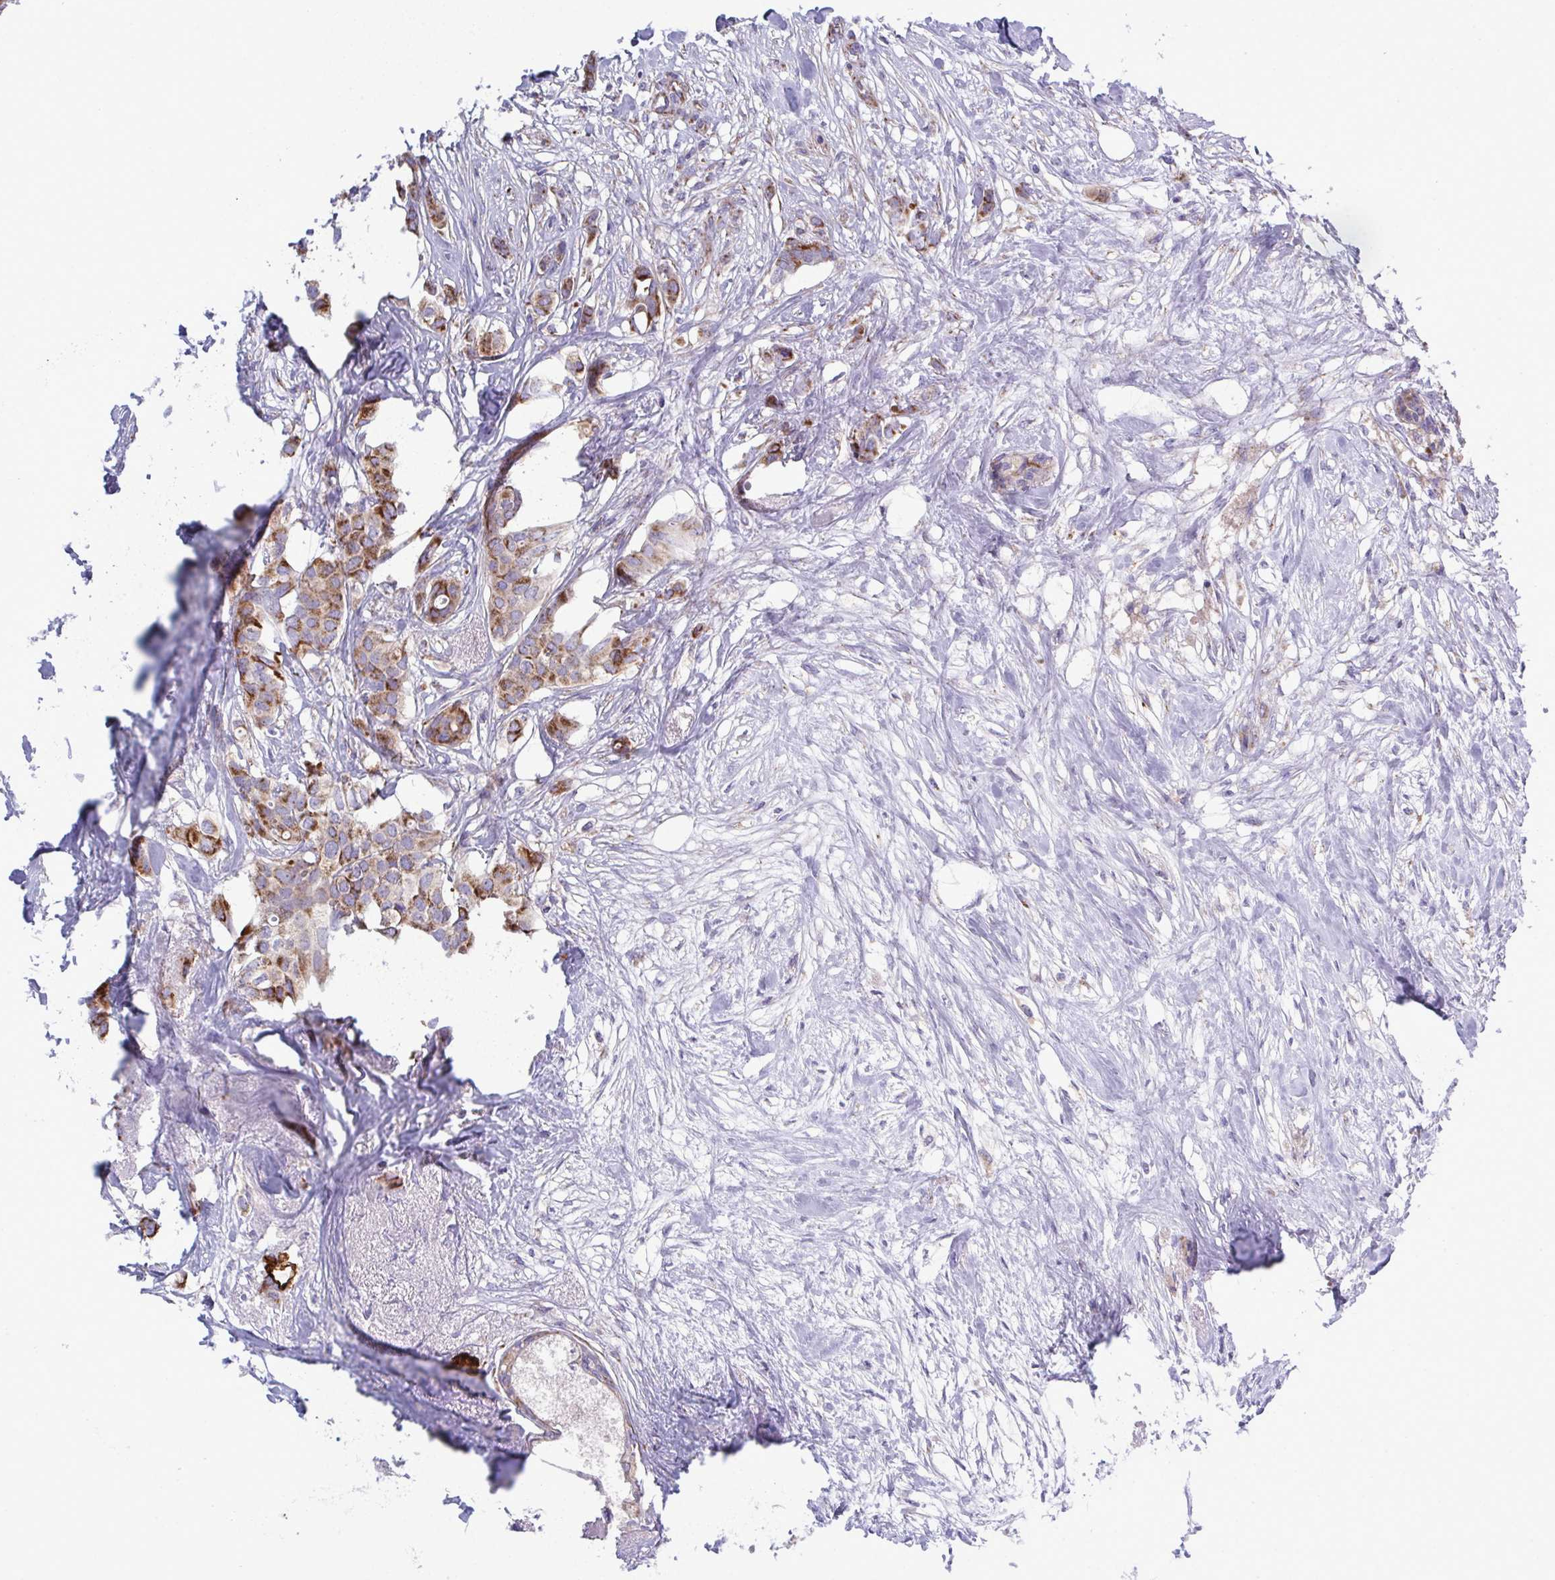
{"staining": {"intensity": "moderate", "quantity": ">75%", "location": "cytoplasmic/membranous"}, "tissue": "breast cancer", "cell_type": "Tumor cells", "image_type": "cancer", "snomed": [{"axis": "morphology", "description": "Duct carcinoma"}, {"axis": "topography", "description": "Breast"}], "caption": "Protein staining by immunohistochemistry (IHC) demonstrates moderate cytoplasmic/membranous staining in about >75% of tumor cells in intraductal carcinoma (breast).", "gene": "CSDE1", "patient": {"sex": "female", "age": 62}}